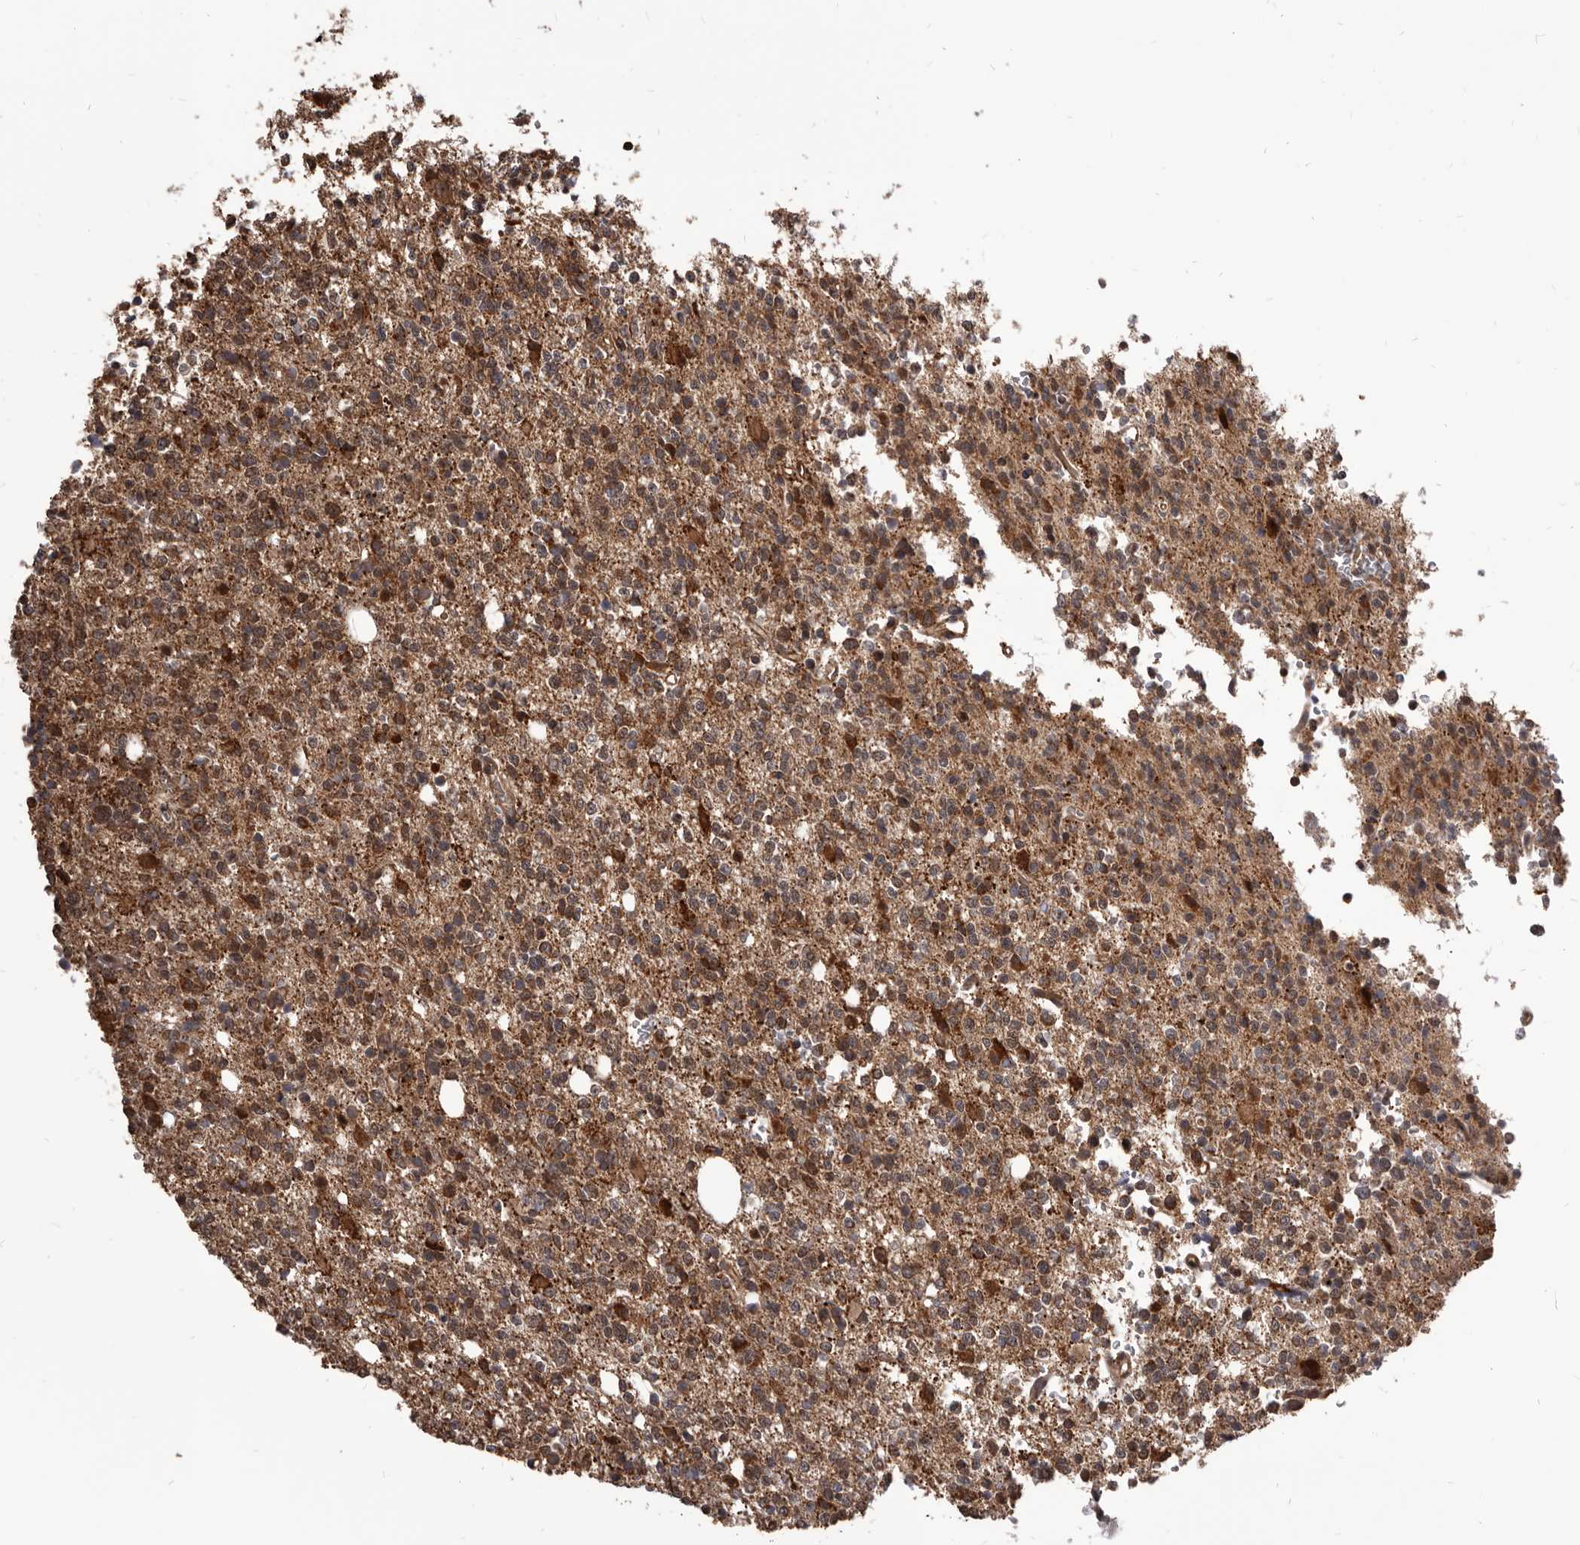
{"staining": {"intensity": "moderate", "quantity": ">75%", "location": "cytoplasmic/membranous"}, "tissue": "glioma", "cell_type": "Tumor cells", "image_type": "cancer", "snomed": [{"axis": "morphology", "description": "Glioma, malignant, High grade"}, {"axis": "topography", "description": "Brain"}], "caption": "IHC (DAB) staining of glioma exhibits moderate cytoplasmic/membranous protein positivity in approximately >75% of tumor cells.", "gene": "MAP3K14", "patient": {"sex": "female", "age": 62}}